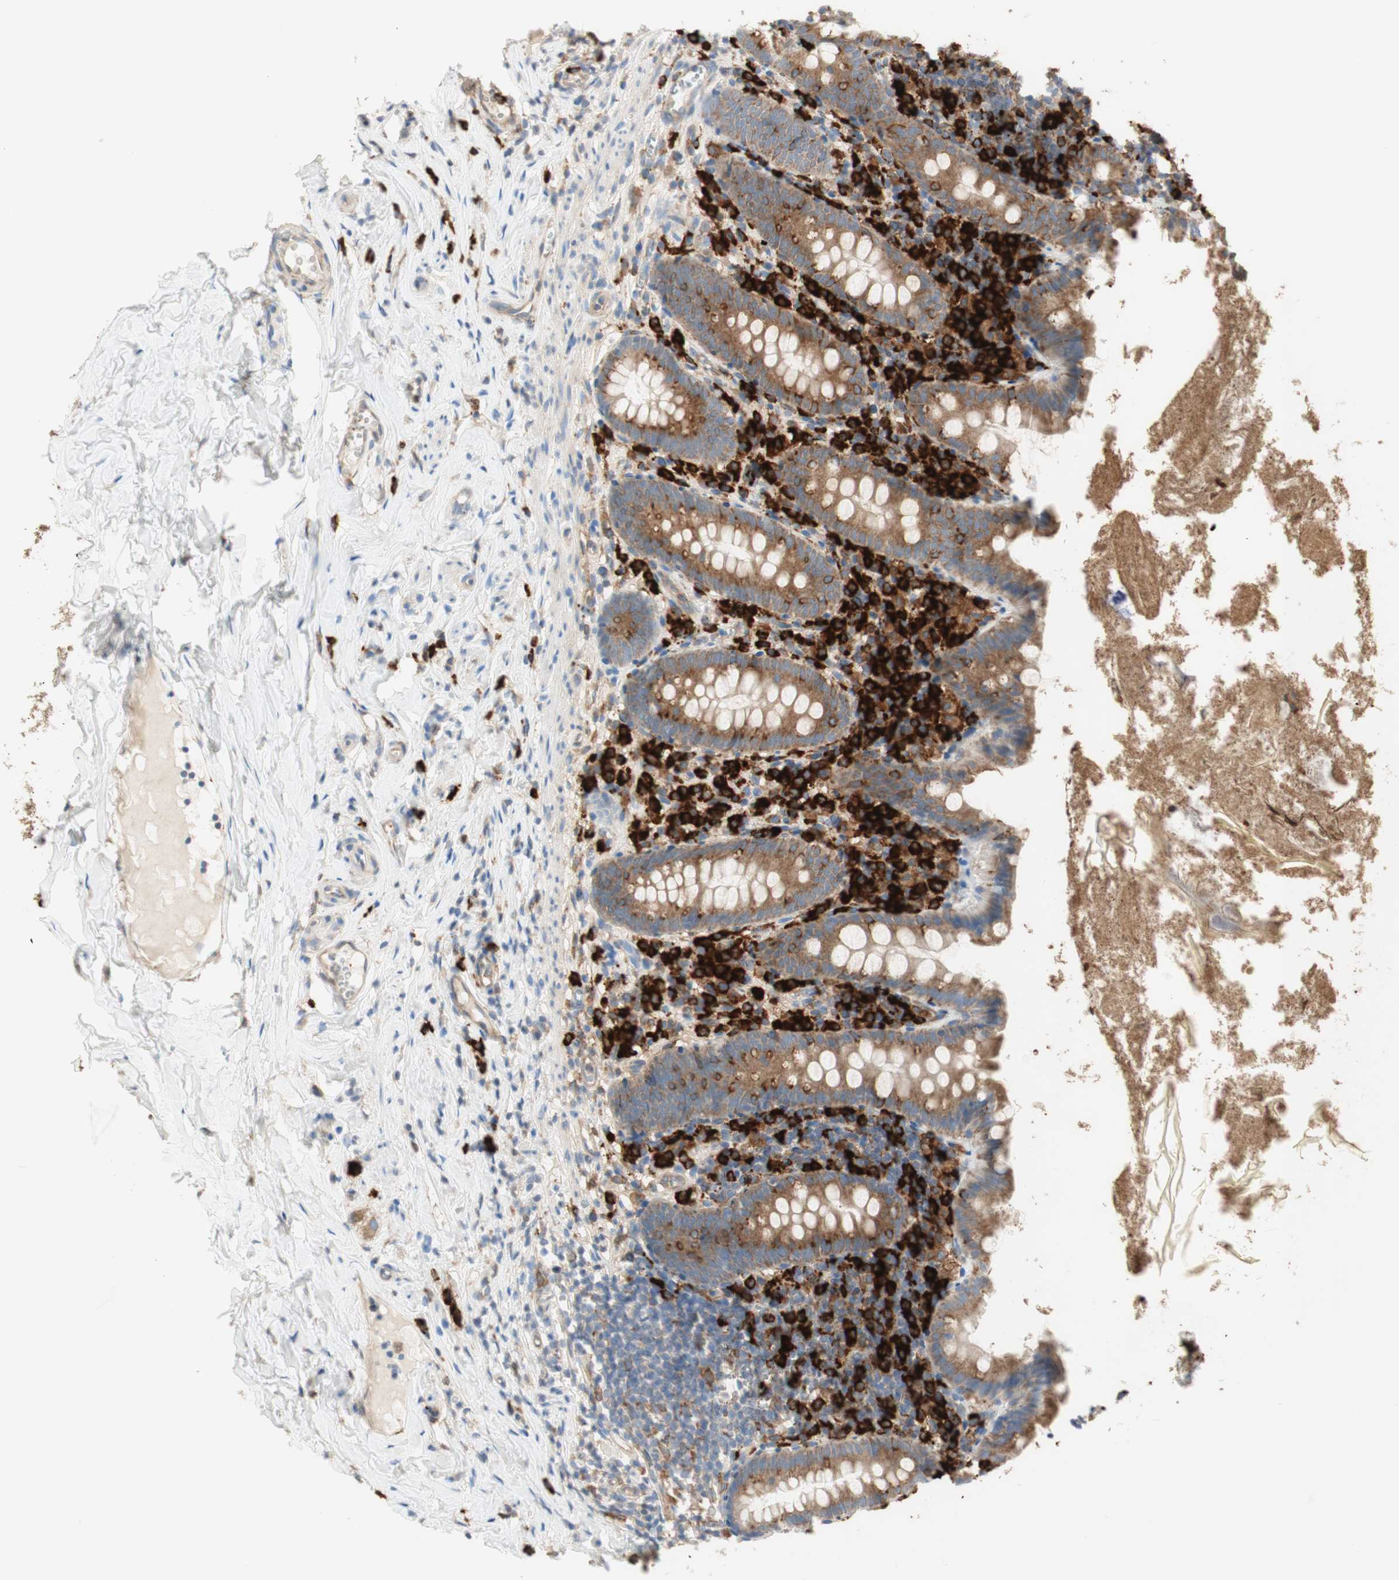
{"staining": {"intensity": "moderate", "quantity": ">75%", "location": "cytoplasmic/membranous"}, "tissue": "appendix", "cell_type": "Glandular cells", "image_type": "normal", "snomed": [{"axis": "morphology", "description": "Normal tissue, NOS"}, {"axis": "topography", "description": "Appendix"}], "caption": "Immunohistochemistry image of normal appendix: human appendix stained using immunohistochemistry displays medium levels of moderate protein expression localized specifically in the cytoplasmic/membranous of glandular cells, appearing as a cytoplasmic/membranous brown color.", "gene": "MANF", "patient": {"sex": "male", "age": 52}}